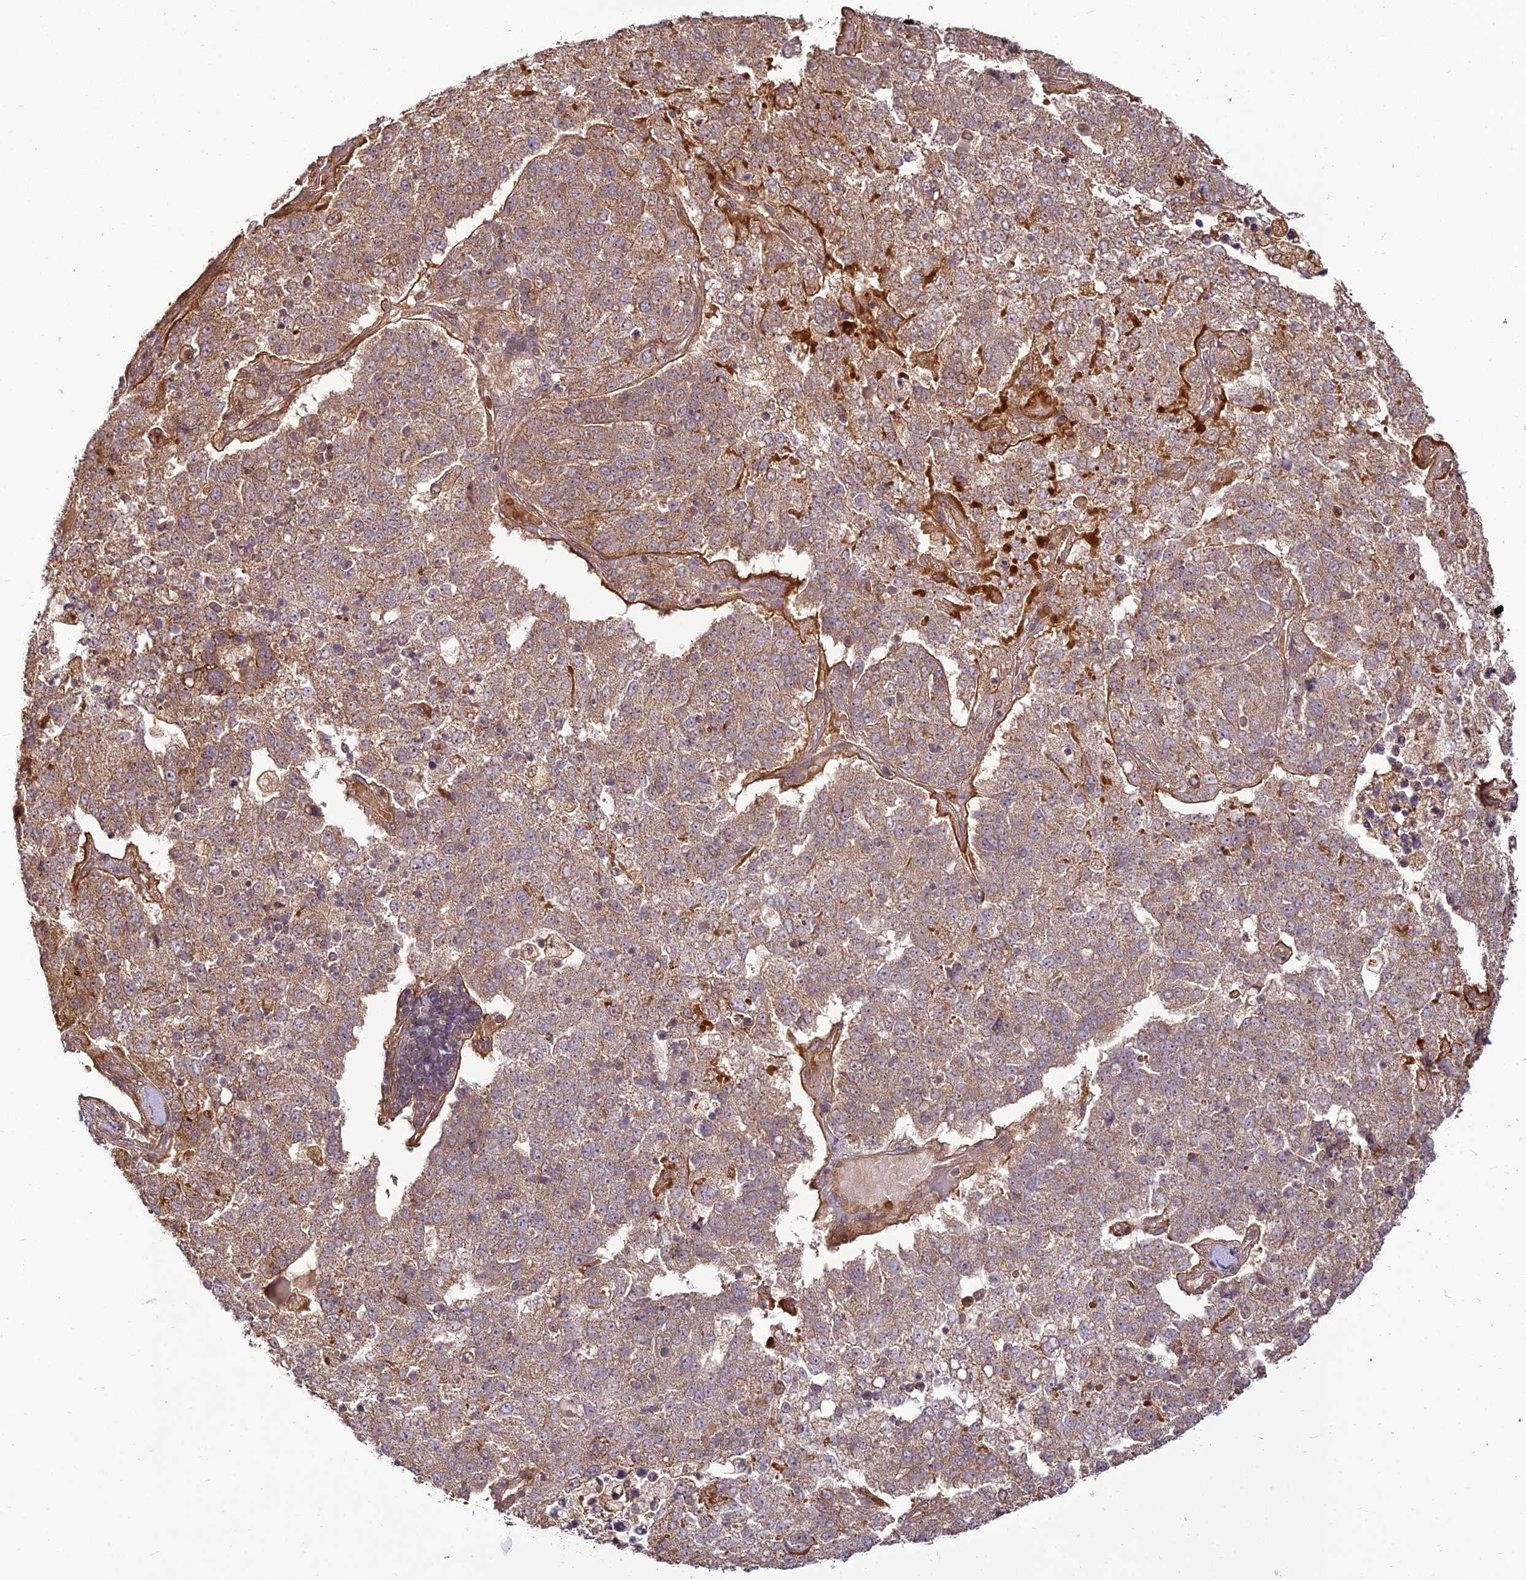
{"staining": {"intensity": "moderate", "quantity": "<25%", "location": "cytoplasmic/membranous"}, "tissue": "pancreatic cancer", "cell_type": "Tumor cells", "image_type": "cancer", "snomed": [{"axis": "morphology", "description": "Adenocarcinoma, NOS"}, {"axis": "topography", "description": "Pancreas"}], "caption": "The micrograph demonstrates immunohistochemical staining of pancreatic cancer. There is moderate cytoplasmic/membranous staining is appreciated in about <25% of tumor cells.", "gene": "BCDIN3D", "patient": {"sex": "female", "age": 61}}